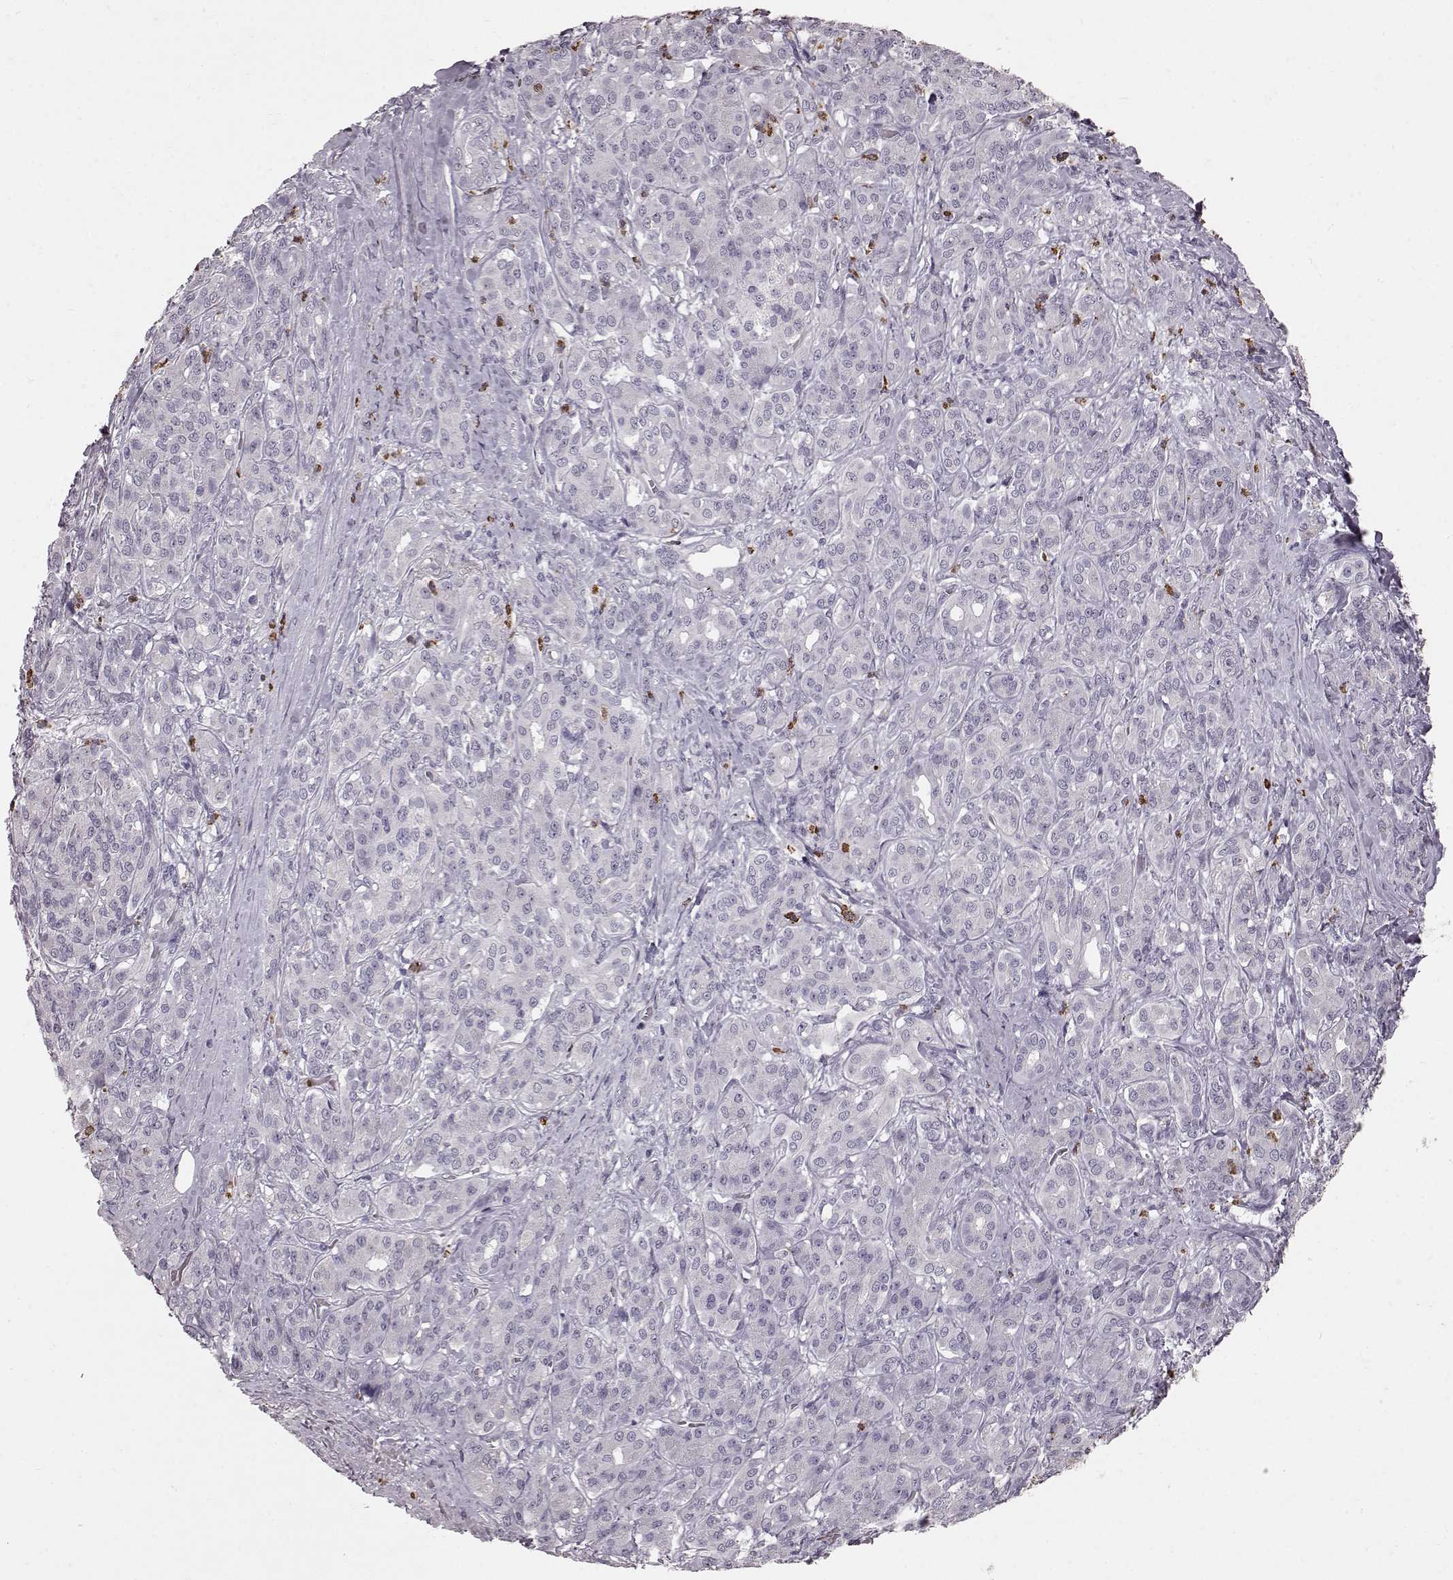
{"staining": {"intensity": "negative", "quantity": "none", "location": "none"}, "tissue": "pancreatic cancer", "cell_type": "Tumor cells", "image_type": "cancer", "snomed": [{"axis": "morphology", "description": "Normal tissue, NOS"}, {"axis": "morphology", "description": "Inflammation, NOS"}, {"axis": "morphology", "description": "Adenocarcinoma, NOS"}, {"axis": "topography", "description": "Pancreas"}], "caption": "The histopathology image exhibits no significant positivity in tumor cells of adenocarcinoma (pancreatic).", "gene": "FUT4", "patient": {"sex": "male", "age": 57}}